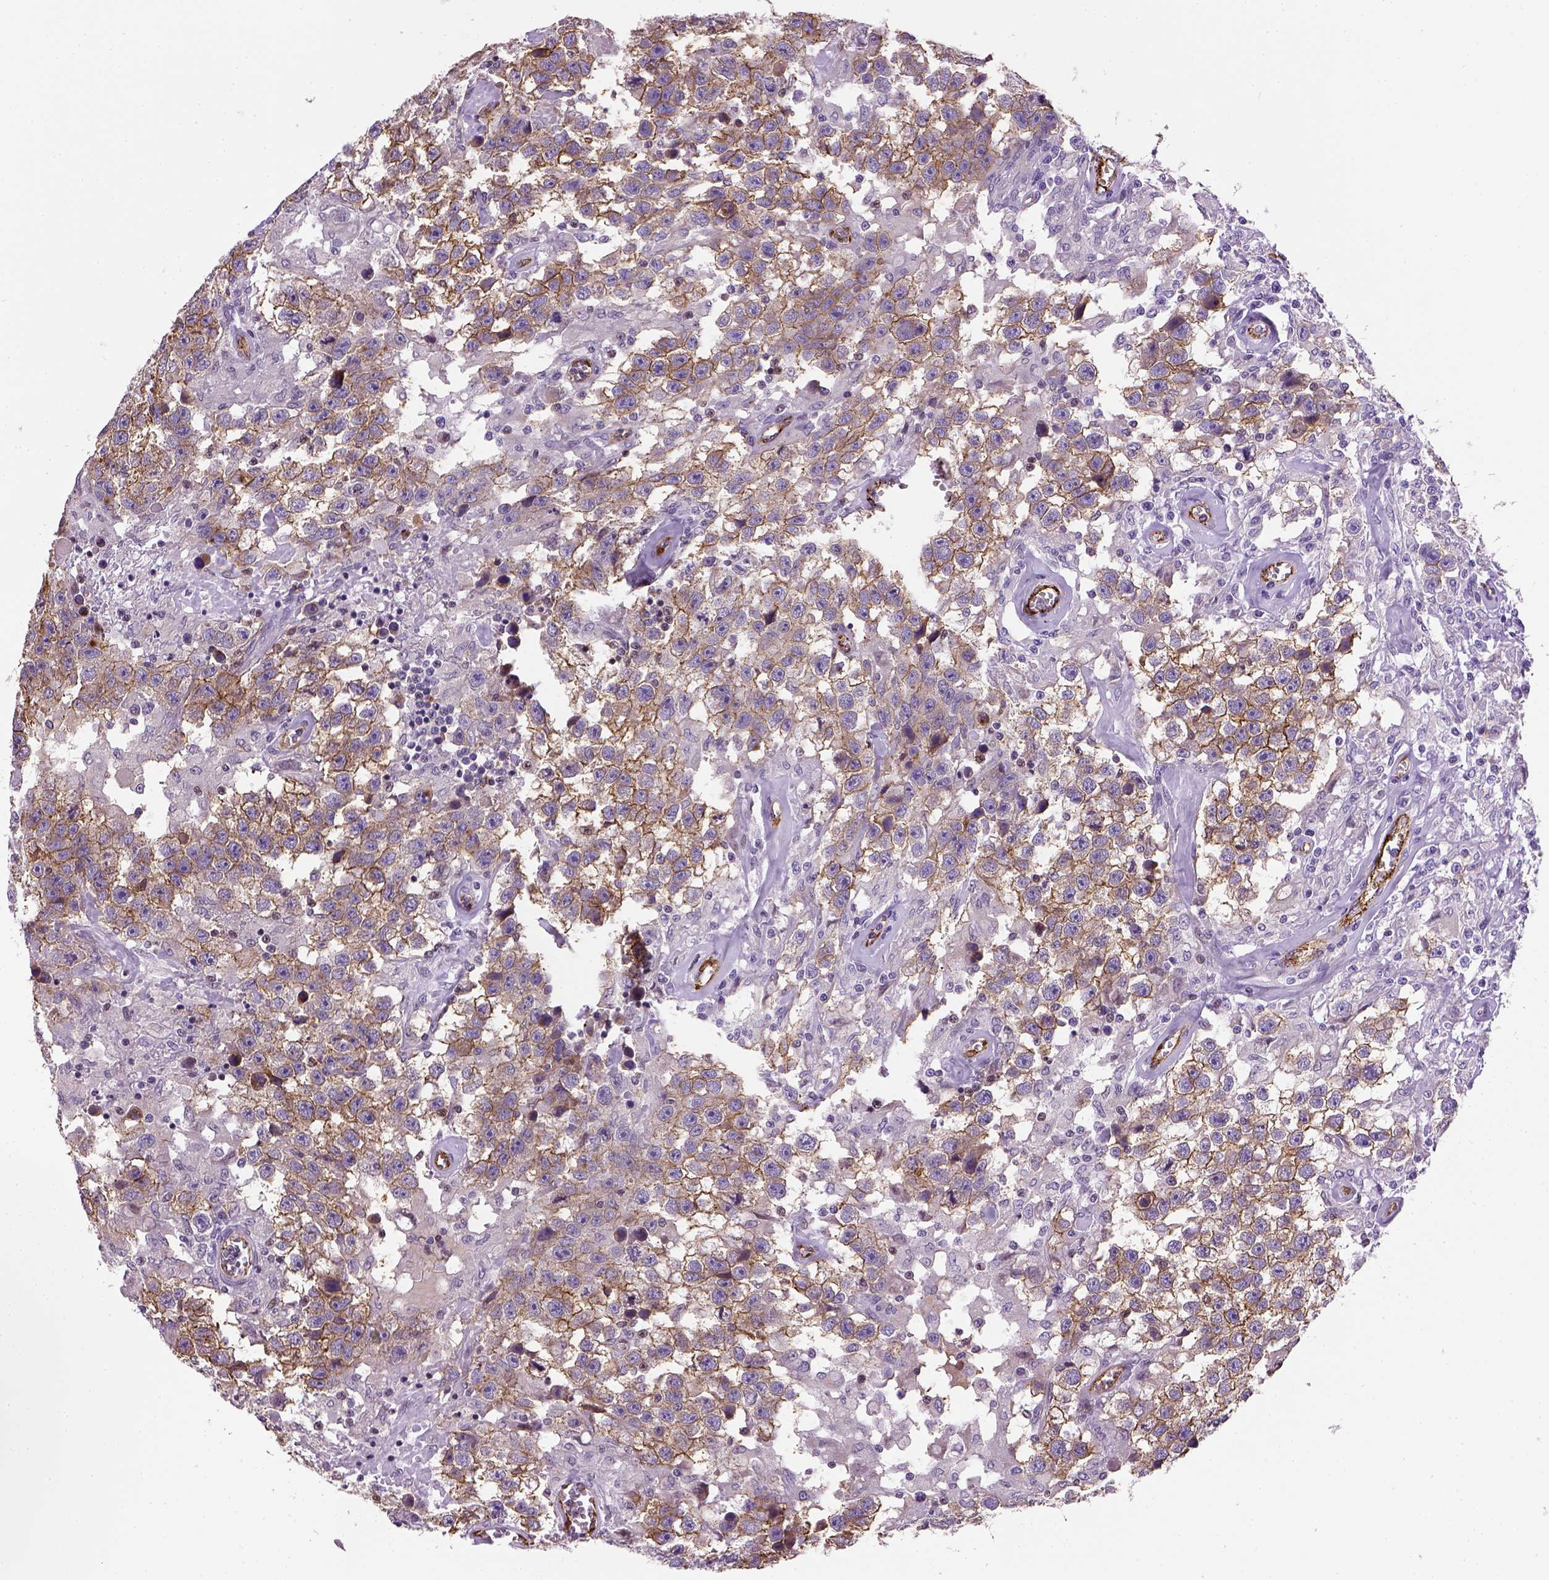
{"staining": {"intensity": "weak", "quantity": ">75%", "location": "cytoplasmic/membranous"}, "tissue": "testis cancer", "cell_type": "Tumor cells", "image_type": "cancer", "snomed": [{"axis": "morphology", "description": "Seminoma, NOS"}, {"axis": "topography", "description": "Testis"}], "caption": "Tumor cells reveal low levels of weak cytoplasmic/membranous staining in approximately >75% of cells in testis seminoma. The protein is stained brown, and the nuclei are stained in blue (DAB IHC with brightfield microscopy, high magnification).", "gene": "VWF", "patient": {"sex": "male", "age": 43}}